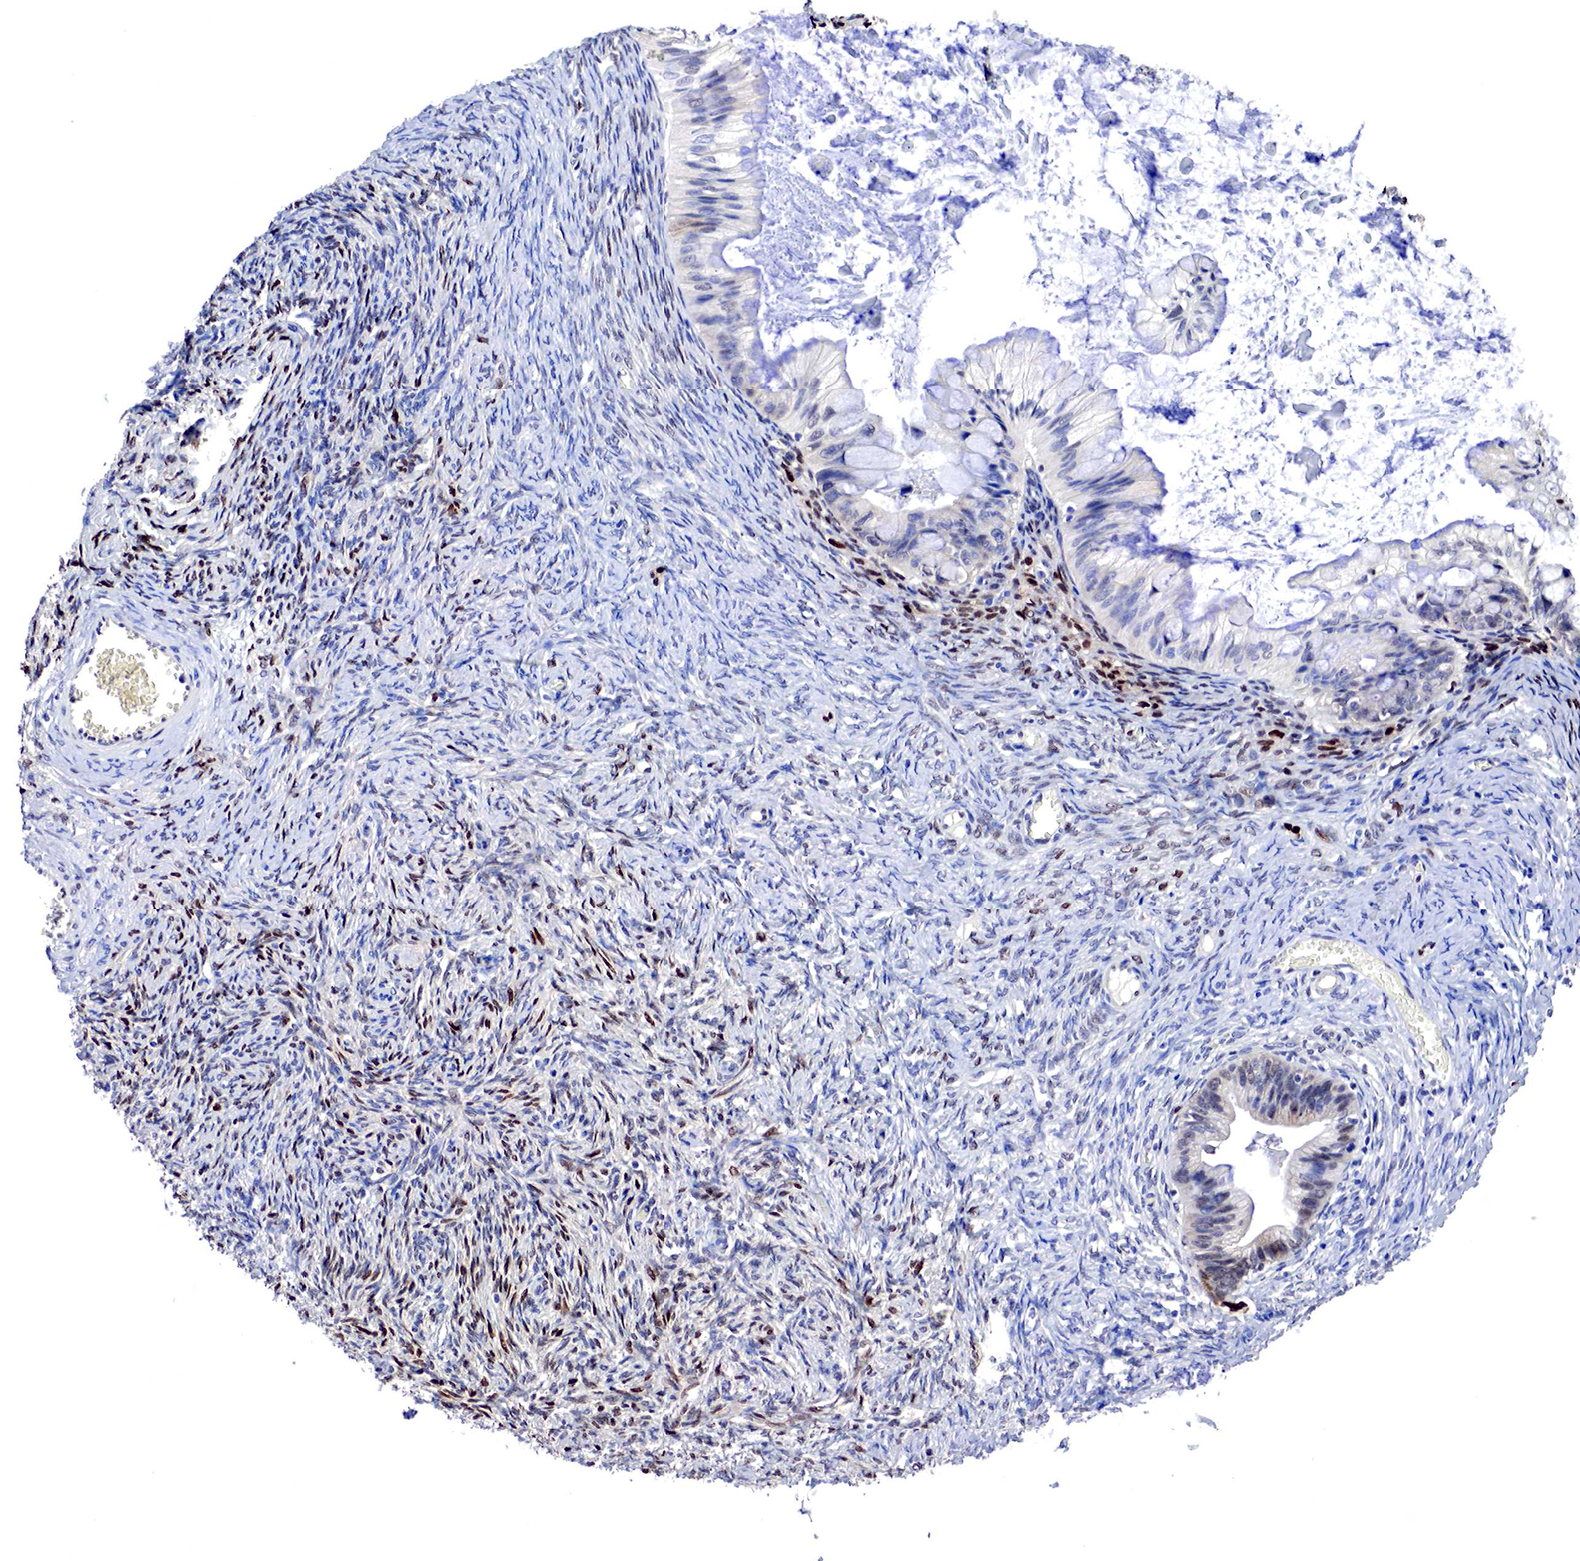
{"staining": {"intensity": "weak", "quantity": "<25%", "location": "nuclear"}, "tissue": "ovarian cancer", "cell_type": "Tumor cells", "image_type": "cancer", "snomed": [{"axis": "morphology", "description": "Cystadenocarcinoma, mucinous, NOS"}, {"axis": "topography", "description": "Ovary"}], "caption": "Ovarian mucinous cystadenocarcinoma stained for a protein using immunohistochemistry demonstrates no positivity tumor cells.", "gene": "PABIR2", "patient": {"sex": "female", "age": 57}}